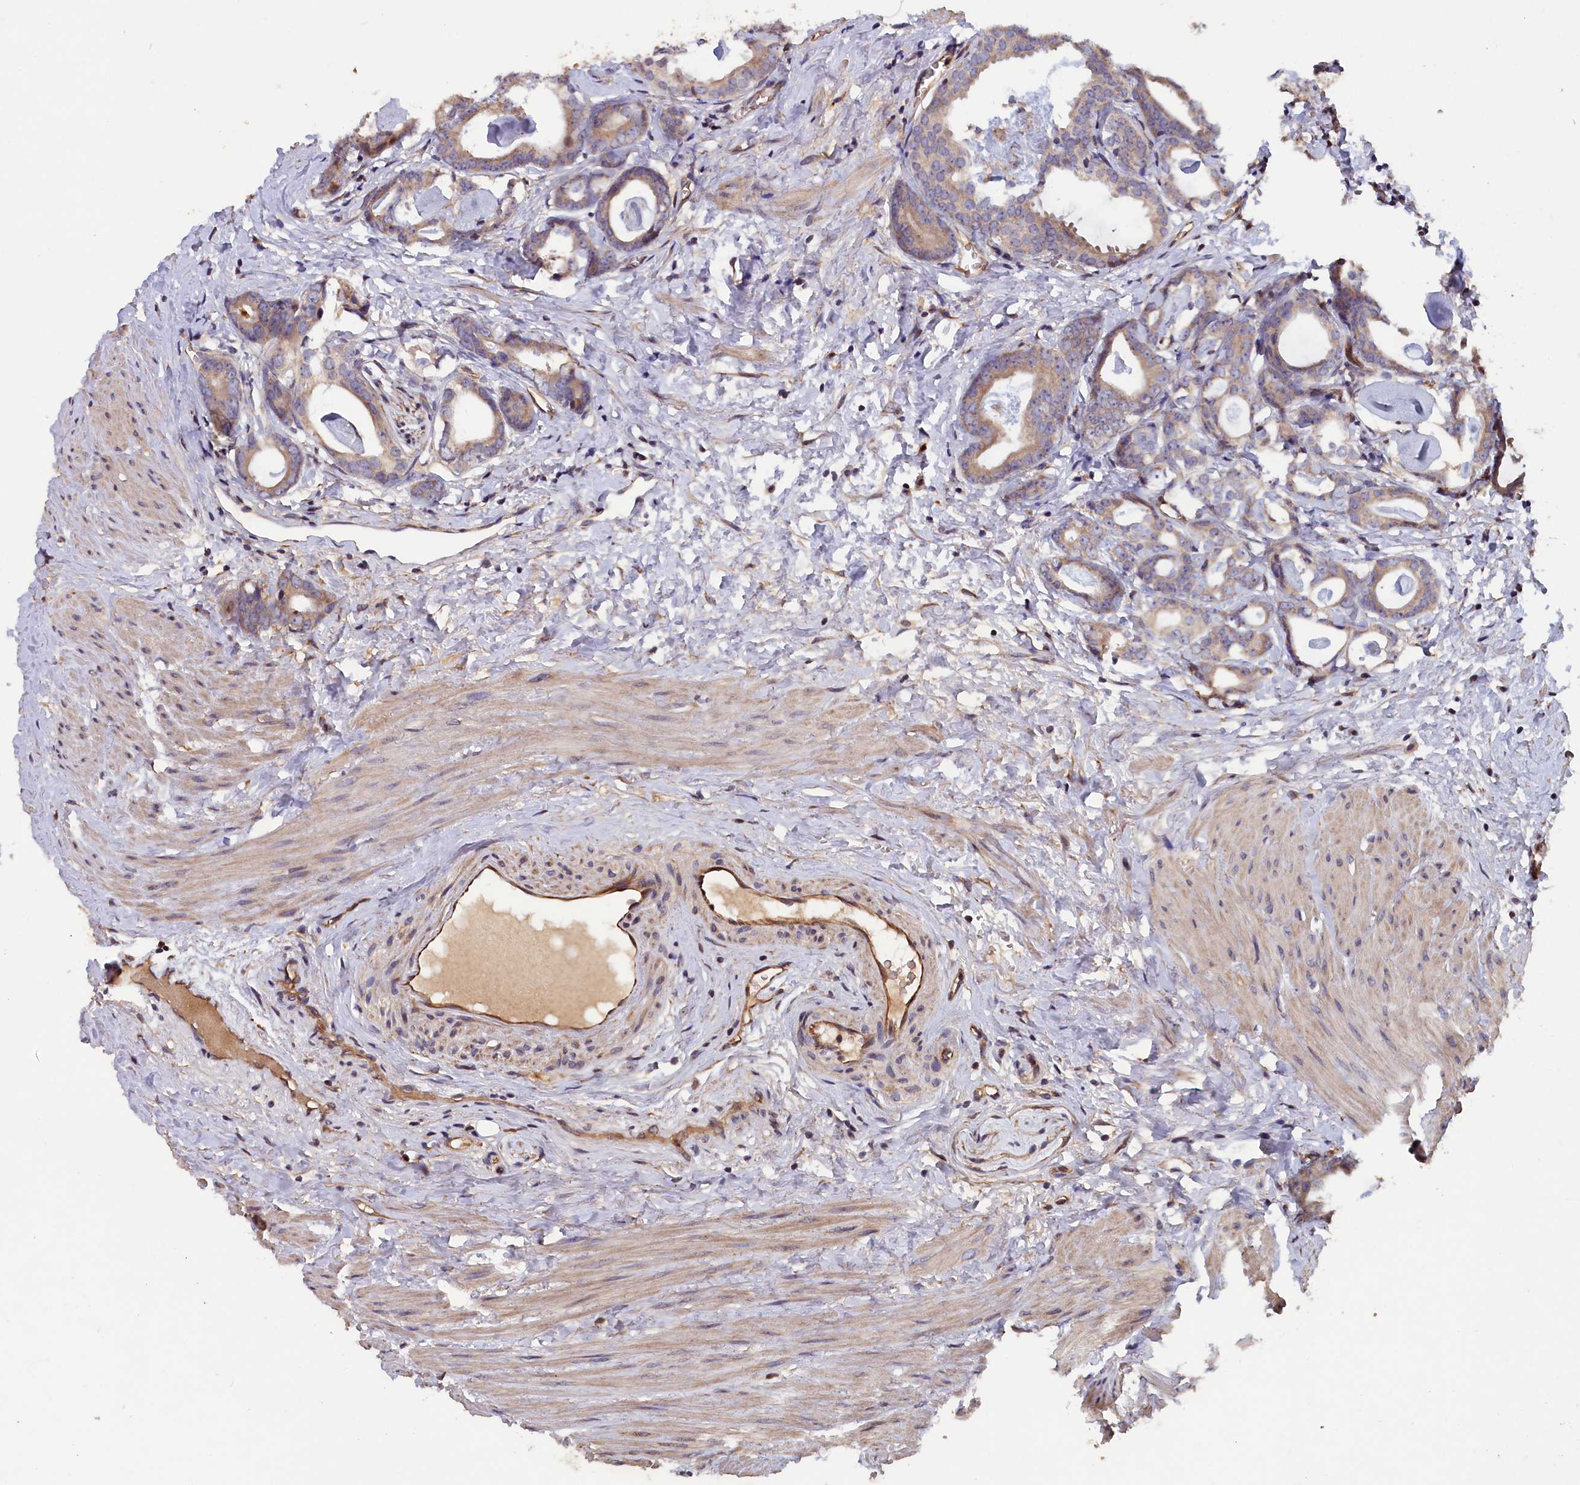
{"staining": {"intensity": "weak", "quantity": ">75%", "location": "cytoplasmic/membranous"}, "tissue": "prostate cancer", "cell_type": "Tumor cells", "image_type": "cancer", "snomed": [{"axis": "morphology", "description": "Adenocarcinoma, Low grade"}, {"axis": "topography", "description": "Prostate"}], "caption": "Prostate low-grade adenocarcinoma stained with DAB (3,3'-diaminobenzidine) IHC reveals low levels of weak cytoplasmic/membranous staining in approximately >75% of tumor cells.", "gene": "GREB1L", "patient": {"sex": "male", "age": 71}}